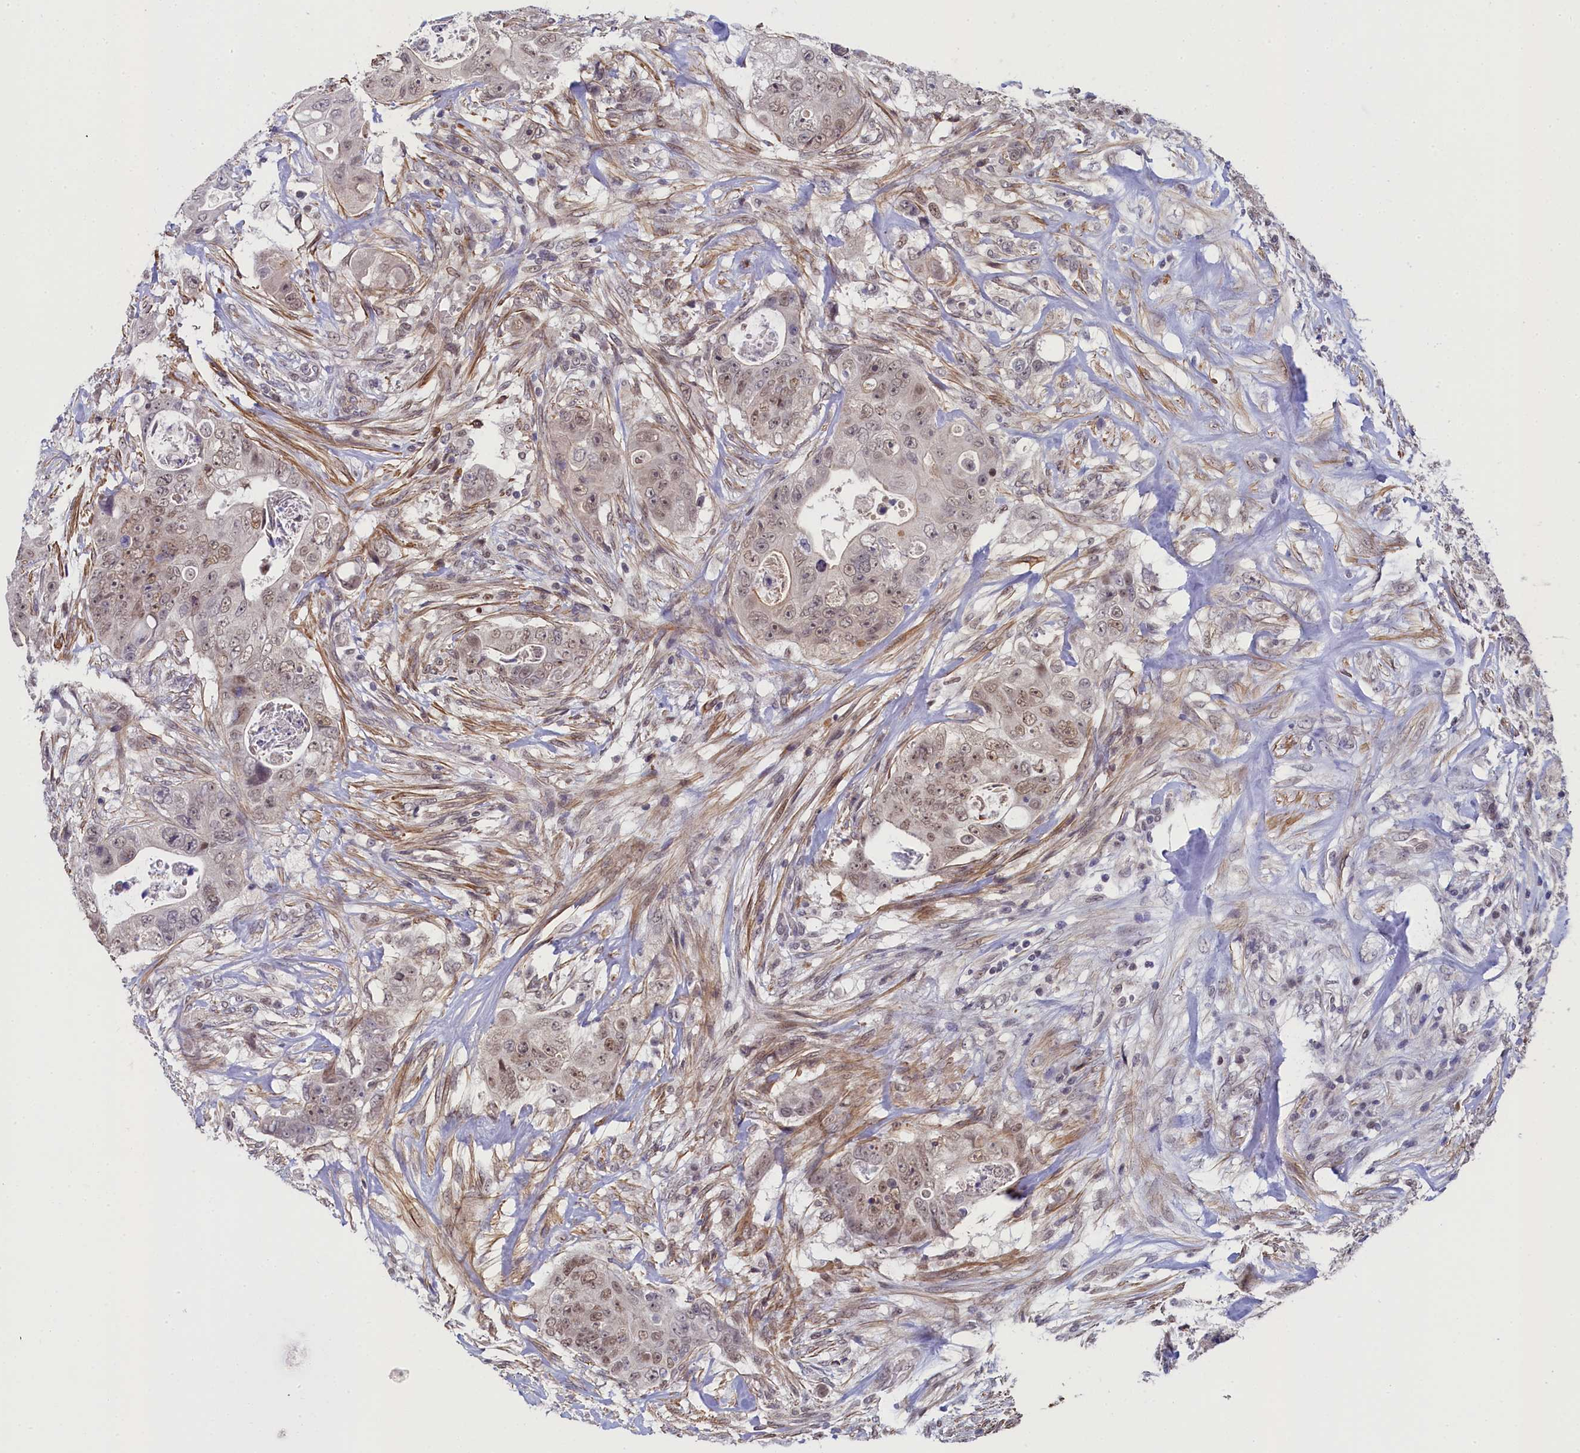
{"staining": {"intensity": "weak", "quantity": "25%-75%", "location": "cytoplasmic/membranous,nuclear"}, "tissue": "colorectal cancer", "cell_type": "Tumor cells", "image_type": "cancer", "snomed": [{"axis": "morphology", "description": "Adenocarcinoma, NOS"}, {"axis": "topography", "description": "Colon"}], "caption": "Colorectal cancer (adenocarcinoma) tissue demonstrates weak cytoplasmic/membranous and nuclear positivity in approximately 25%-75% of tumor cells, visualized by immunohistochemistry. (brown staining indicates protein expression, while blue staining denotes nuclei).", "gene": "INTS14", "patient": {"sex": "female", "age": 46}}